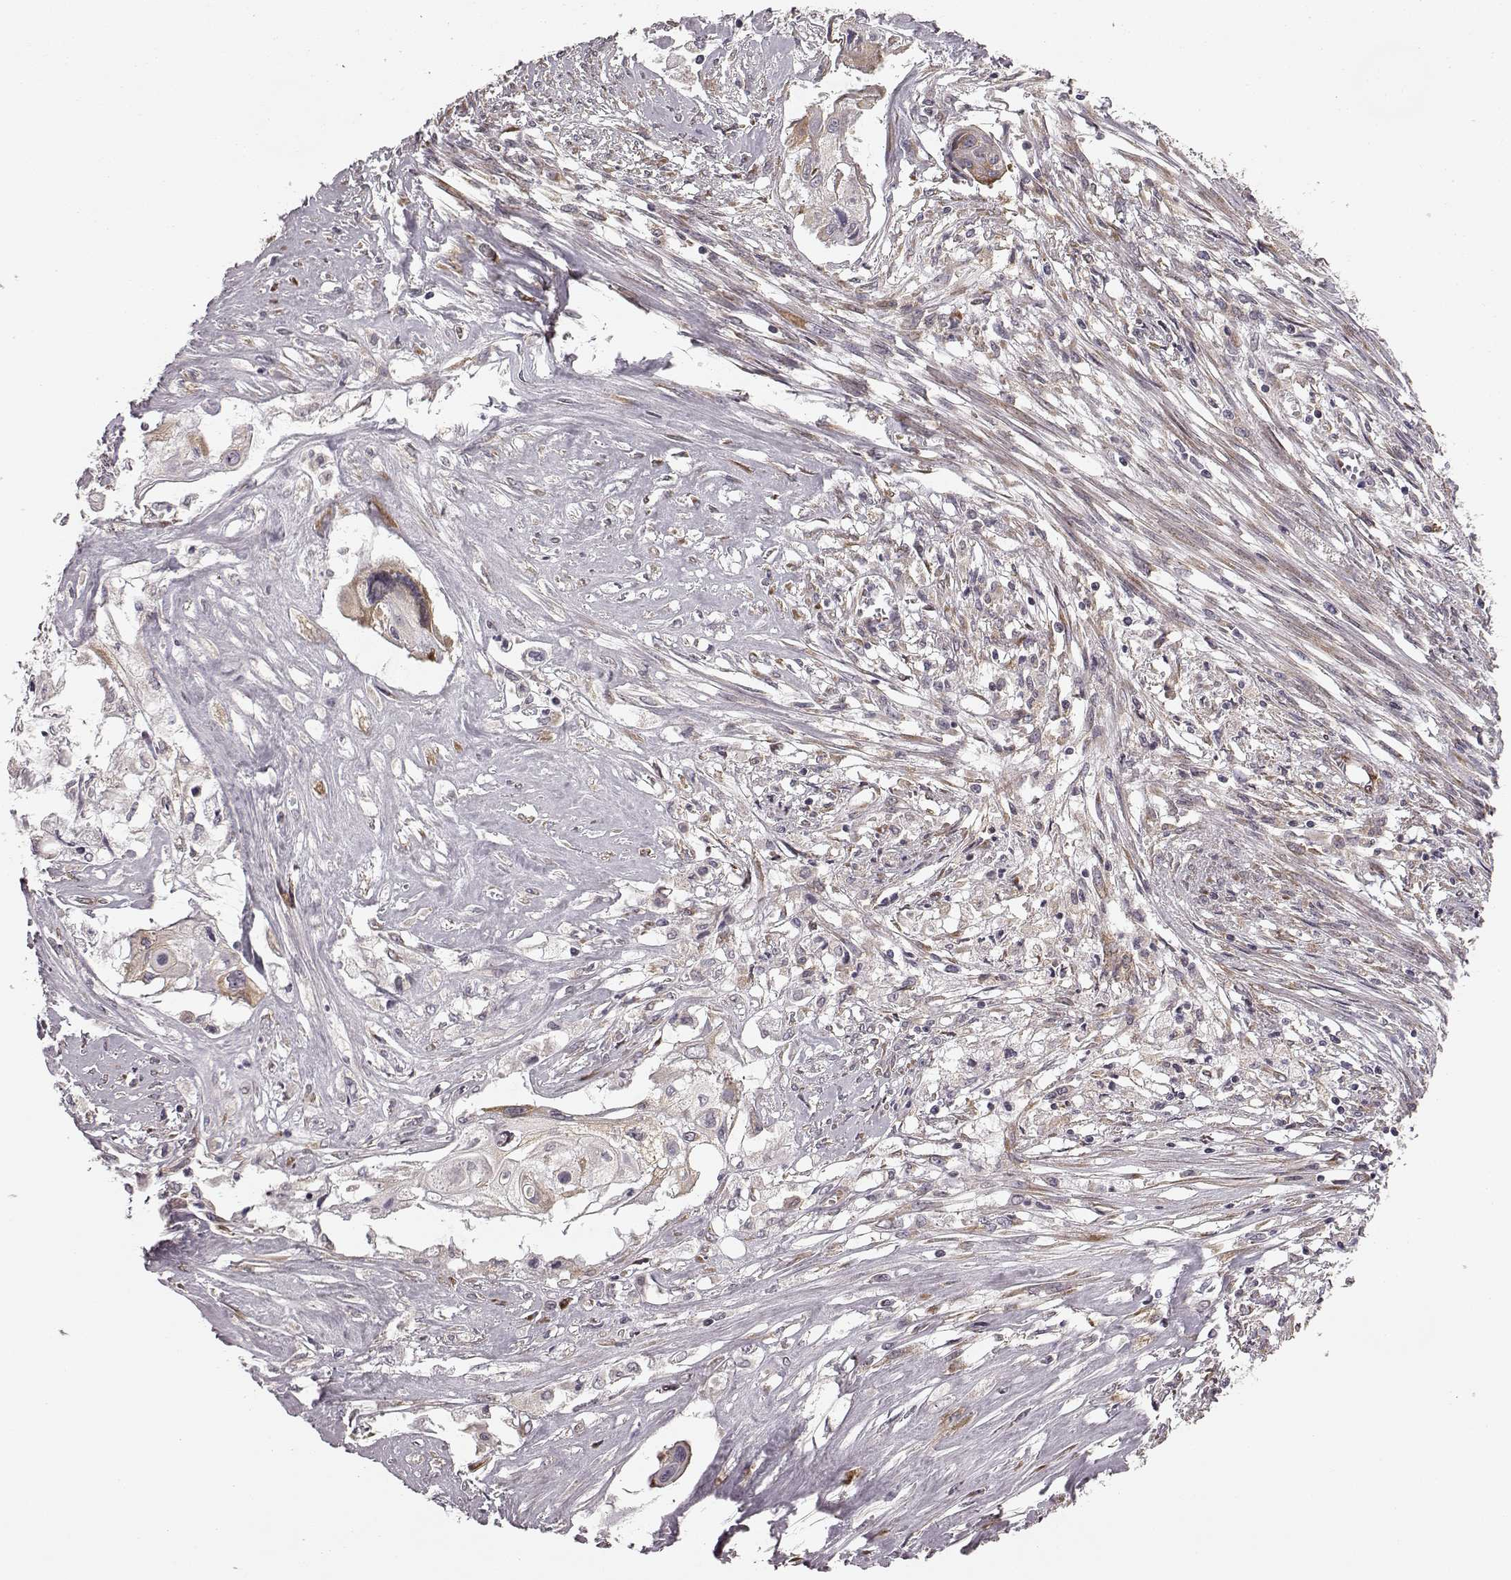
{"staining": {"intensity": "weak", "quantity": "25%-75%", "location": "cytoplasmic/membranous"}, "tissue": "cervical cancer", "cell_type": "Tumor cells", "image_type": "cancer", "snomed": [{"axis": "morphology", "description": "Squamous cell carcinoma, NOS"}, {"axis": "topography", "description": "Cervix"}], "caption": "Cervical cancer tissue demonstrates weak cytoplasmic/membranous positivity in approximately 25%-75% of tumor cells", "gene": "TMEM14A", "patient": {"sex": "female", "age": 49}}